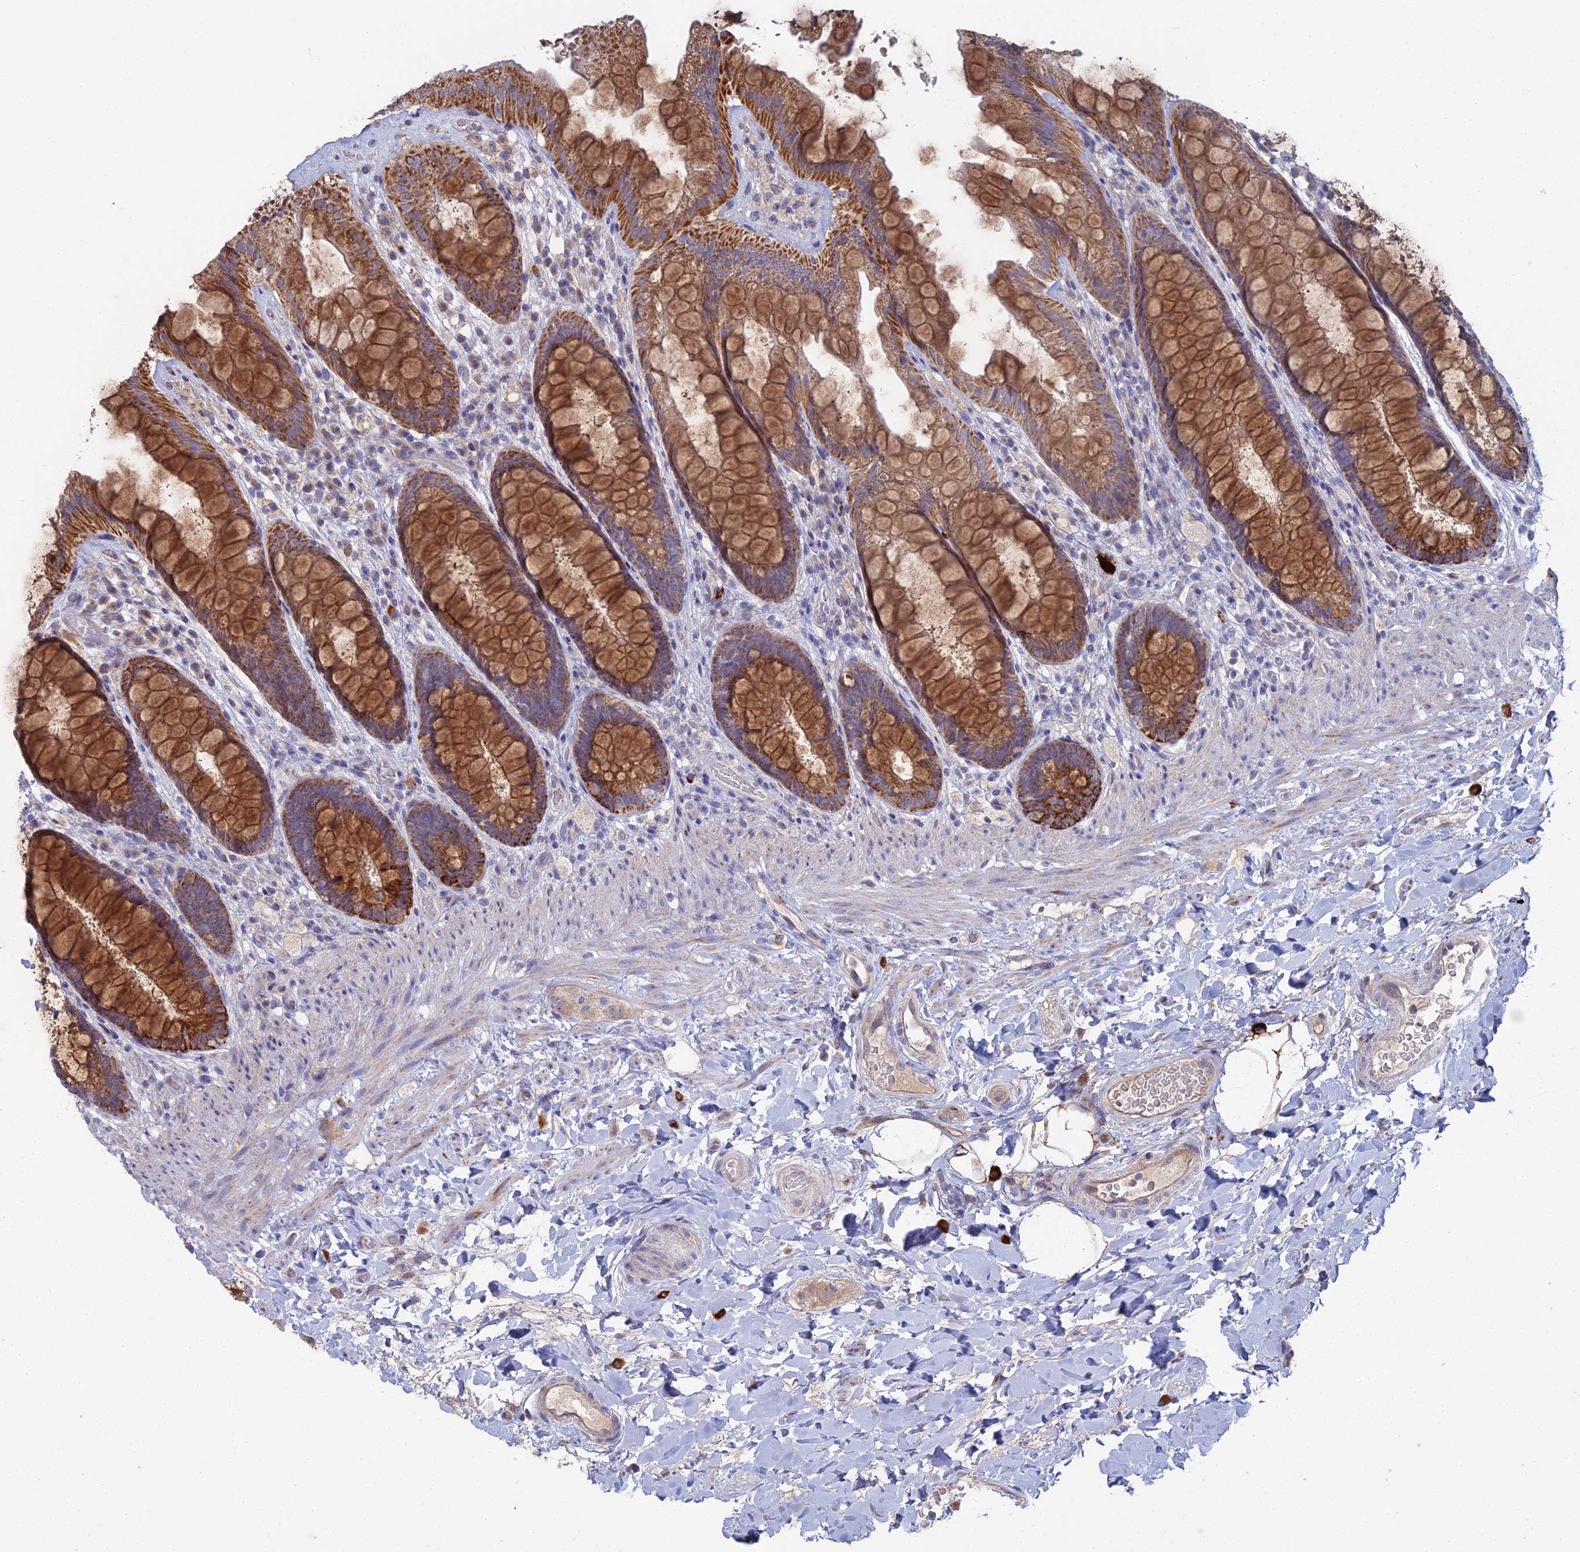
{"staining": {"intensity": "strong", "quantity": ">75%", "location": "cytoplasmic/membranous"}, "tissue": "rectum", "cell_type": "Glandular cells", "image_type": "normal", "snomed": [{"axis": "morphology", "description": "Normal tissue, NOS"}, {"axis": "topography", "description": "Rectum"}], "caption": "A high-resolution micrograph shows immunohistochemistry staining of normal rectum, which exhibits strong cytoplasmic/membranous positivity in approximately >75% of glandular cells.", "gene": "ARL16", "patient": {"sex": "female", "age": 46}}